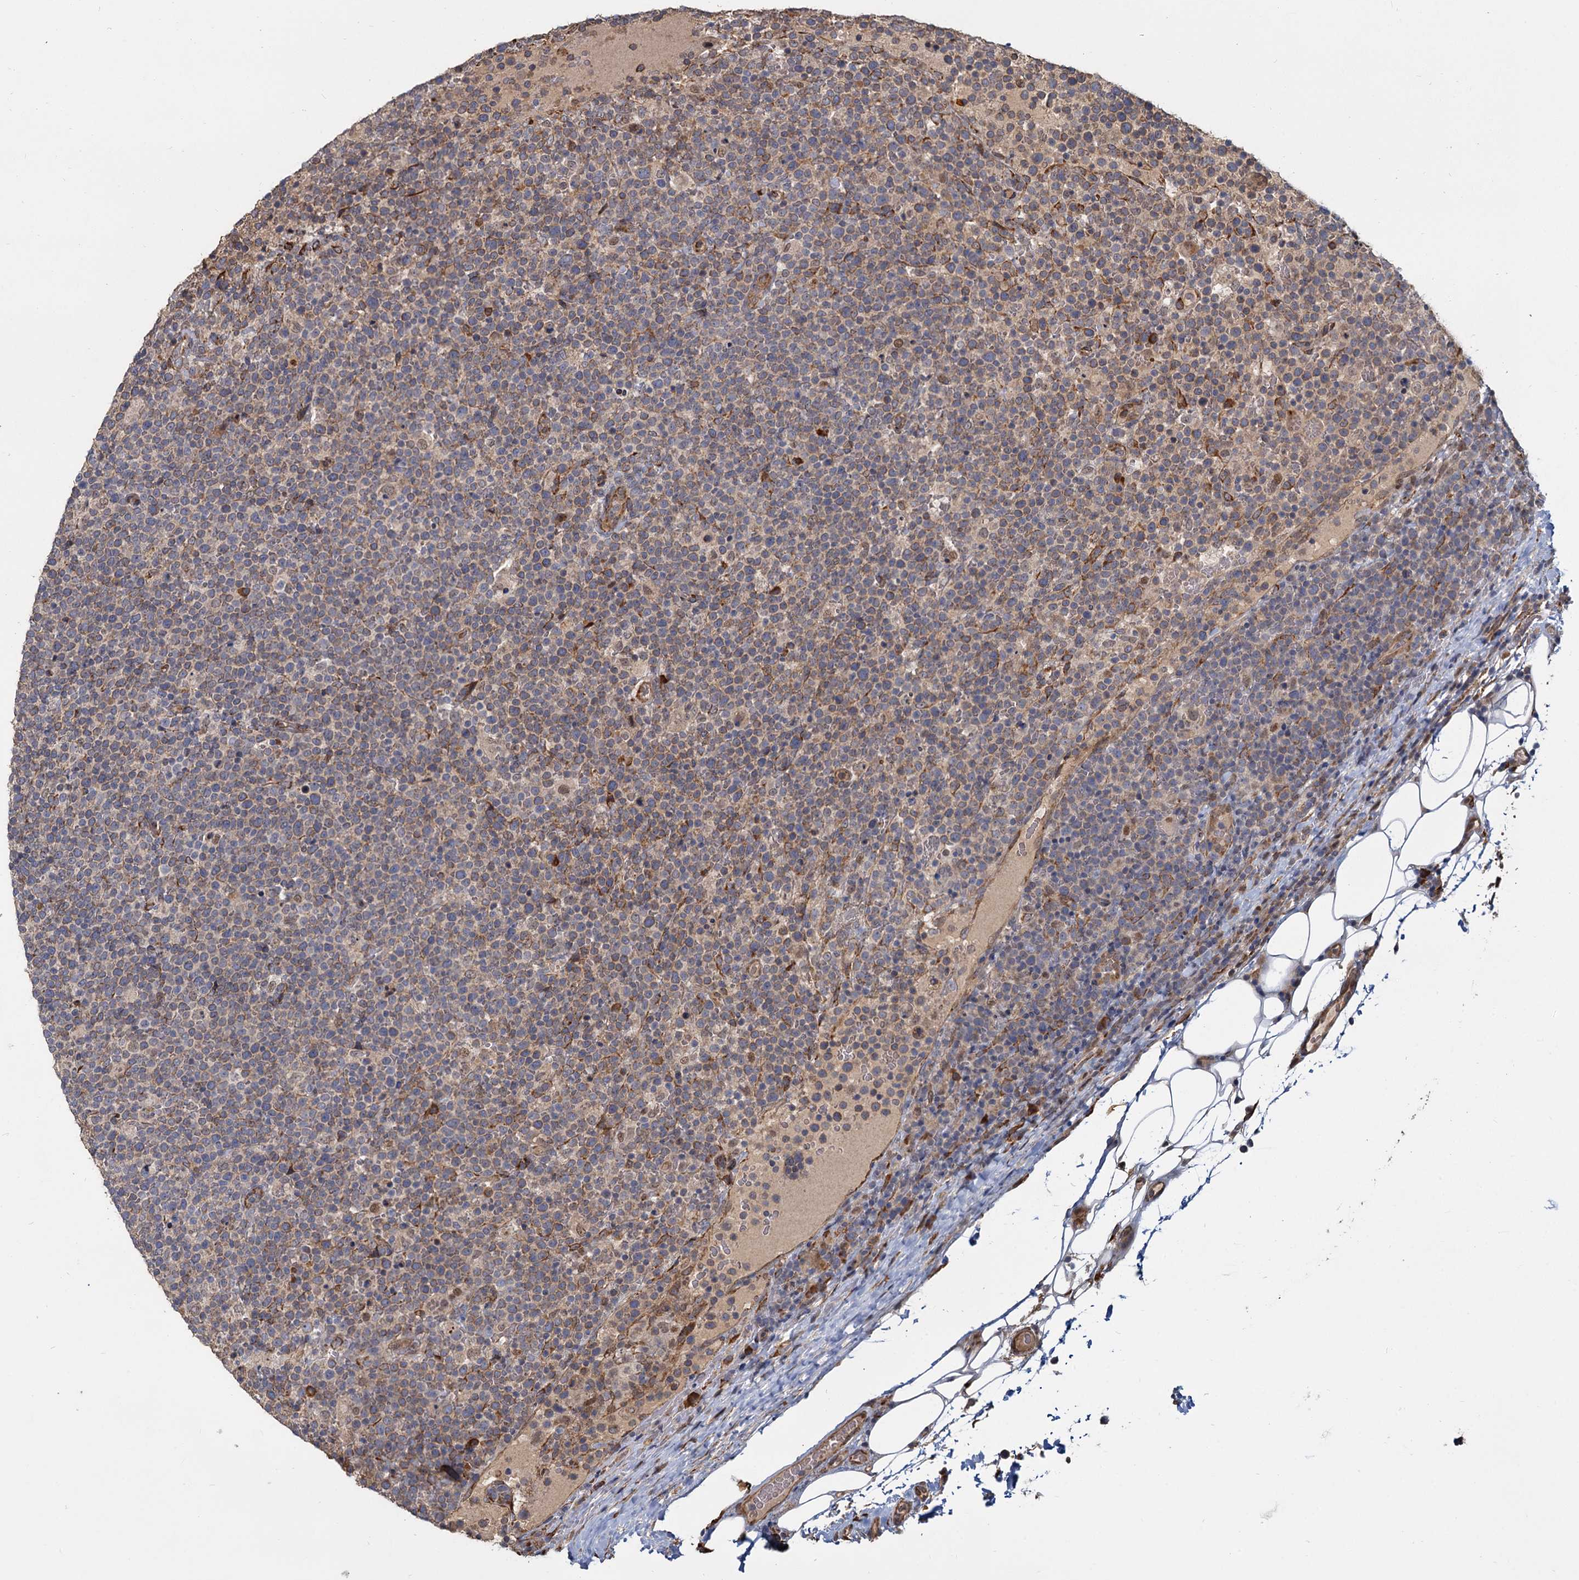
{"staining": {"intensity": "weak", "quantity": ">75%", "location": "cytoplasmic/membranous"}, "tissue": "lymphoma", "cell_type": "Tumor cells", "image_type": "cancer", "snomed": [{"axis": "morphology", "description": "Malignant lymphoma, non-Hodgkin's type, High grade"}, {"axis": "topography", "description": "Lymph node"}], "caption": "Human lymphoma stained for a protein (brown) displays weak cytoplasmic/membranous positive staining in approximately >75% of tumor cells.", "gene": "LRRC51", "patient": {"sex": "male", "age": 61}}